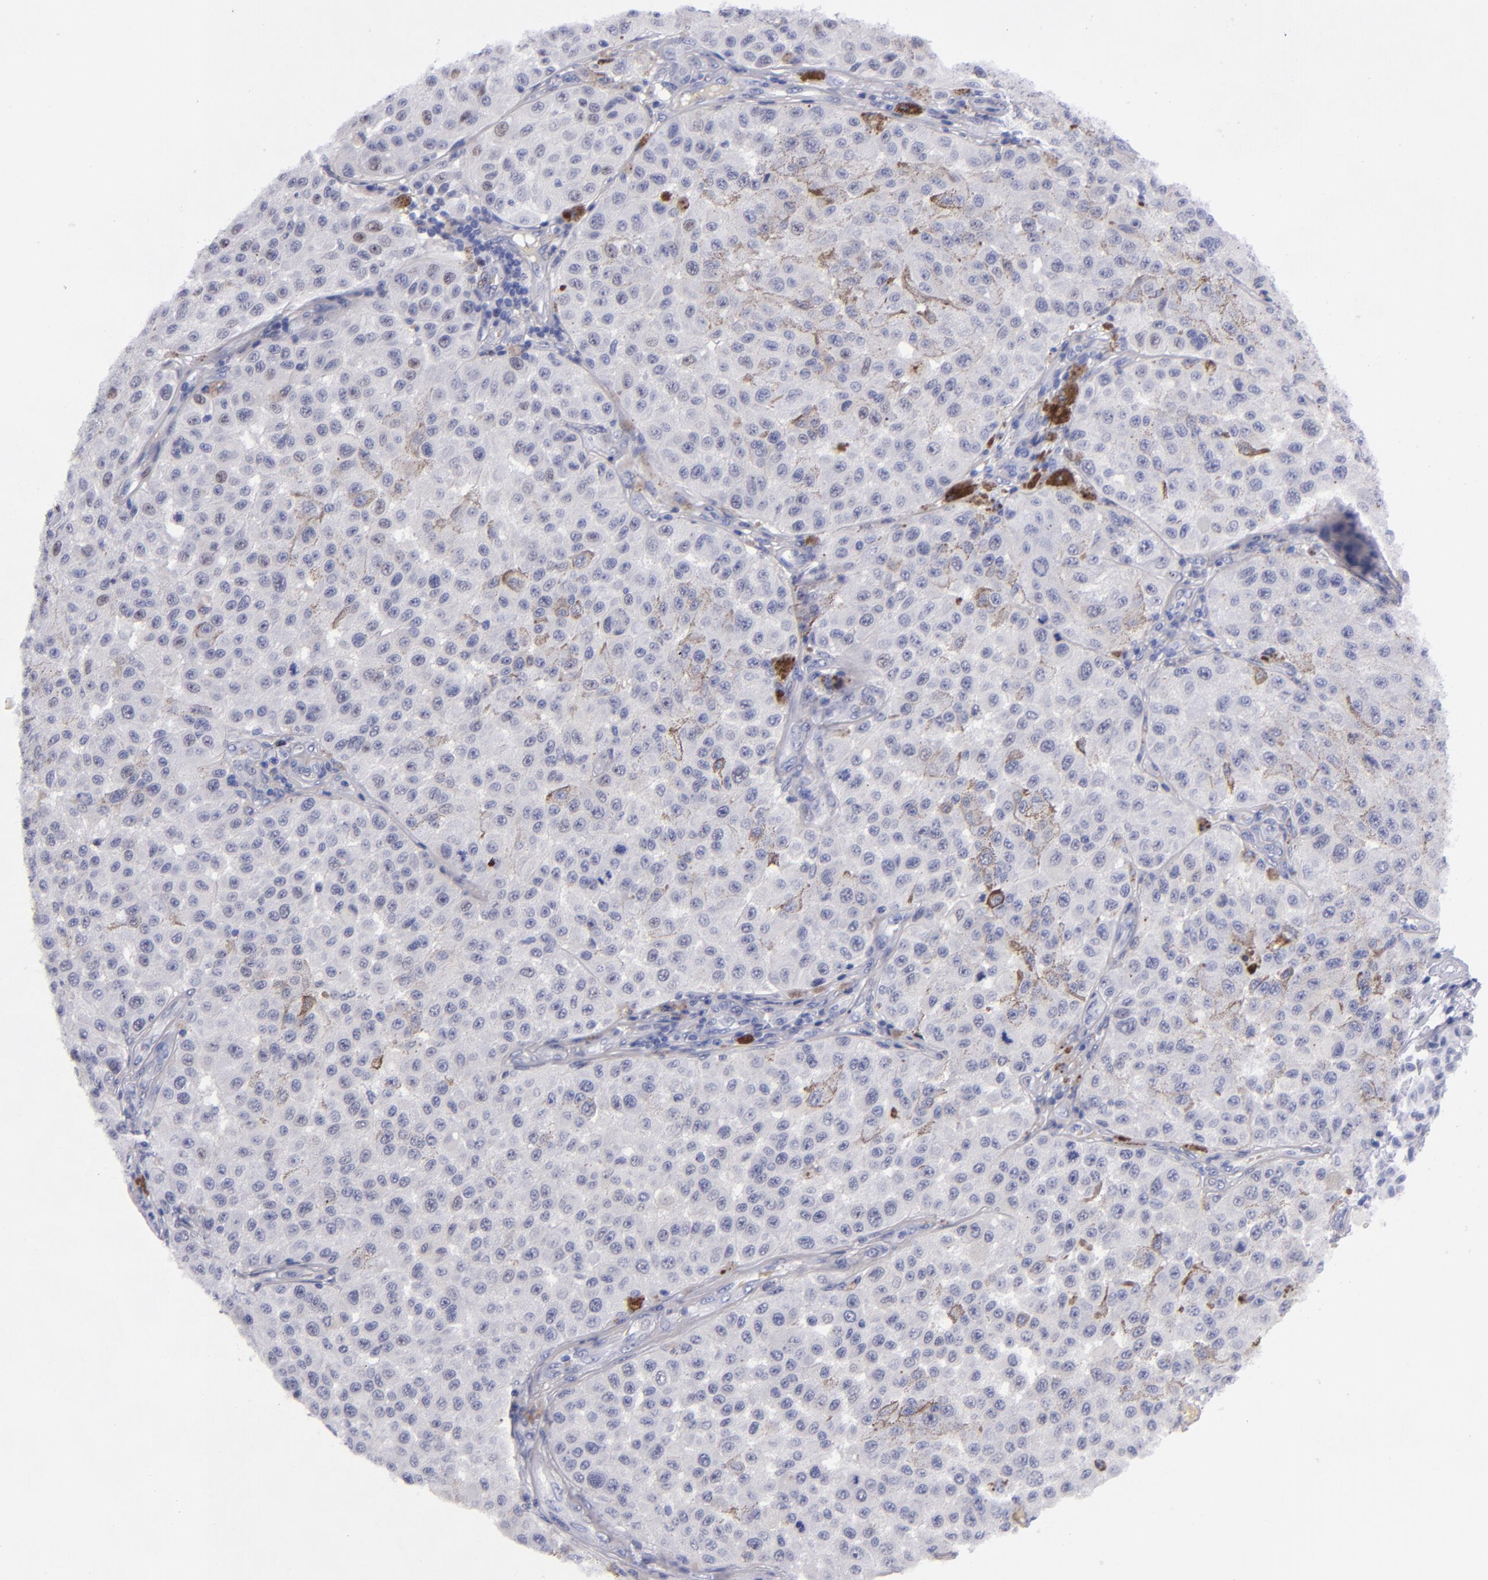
{"staining": {"intensity": "strong", "quantity": "<25%", "location": "nuclear"}, "tissue": "melanoma", "cell_type": "Tumor cells", "image_type": "cancer", "snomed": [{"axis": "morphology", "description": "Malignant melanoma, NOS"}, {"axis": "topography", "description": "Skin"}], "caption": "Immunohistochemical staining of melanoma exhibits strong nuclear protein staining in approximately <25% of tumor cells. (brown staining indicates protein expression, while blue staining denotes nuclei).", "gene": "MCM7", "patient": {"sex": "female", "age": 64}}